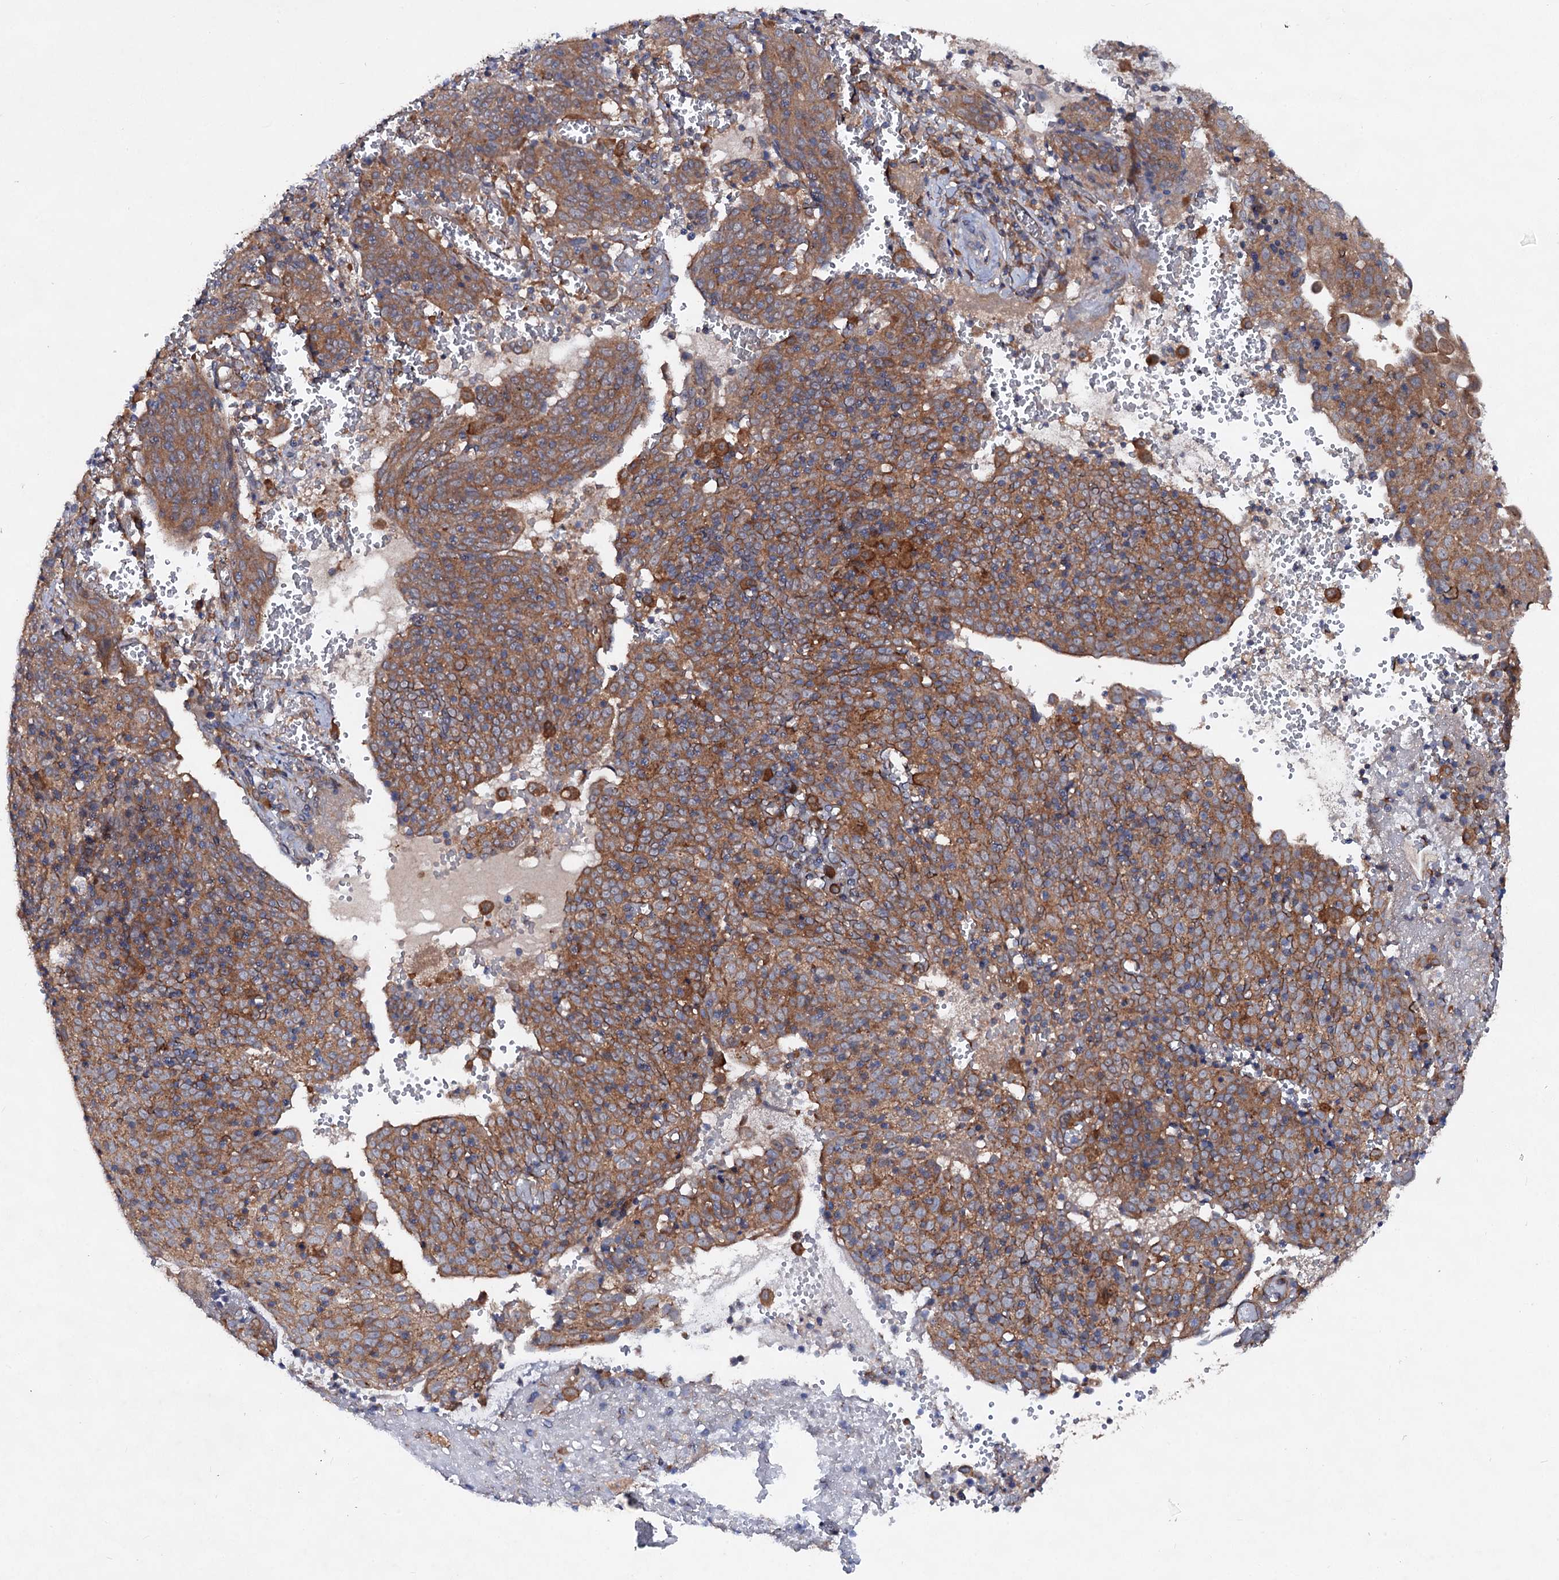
{"staining": {"intensity": "moderate", "quantity": "25%-75%", "location": "cytoplasmic/membranous"}, "tissue": "cervical cancer", "cell_type": "Tumor cells", "image_type": "cancer", "snomed": [{"axis": "morphology", "description": "Squamous cell carcinoma, NOS"}, {"axis": "topography", "description": "Cervix"}], "caption": "Immunohistochemical staining of human cervical squamous cell carcinoma exhibits medium levels of moderate cytoplasmic/membranous expression in about 25%-75% of tumor cells. Nuclei are stained in blue.", "gene": "VPS29", "patient": {"sex": "female", "age": 67}}